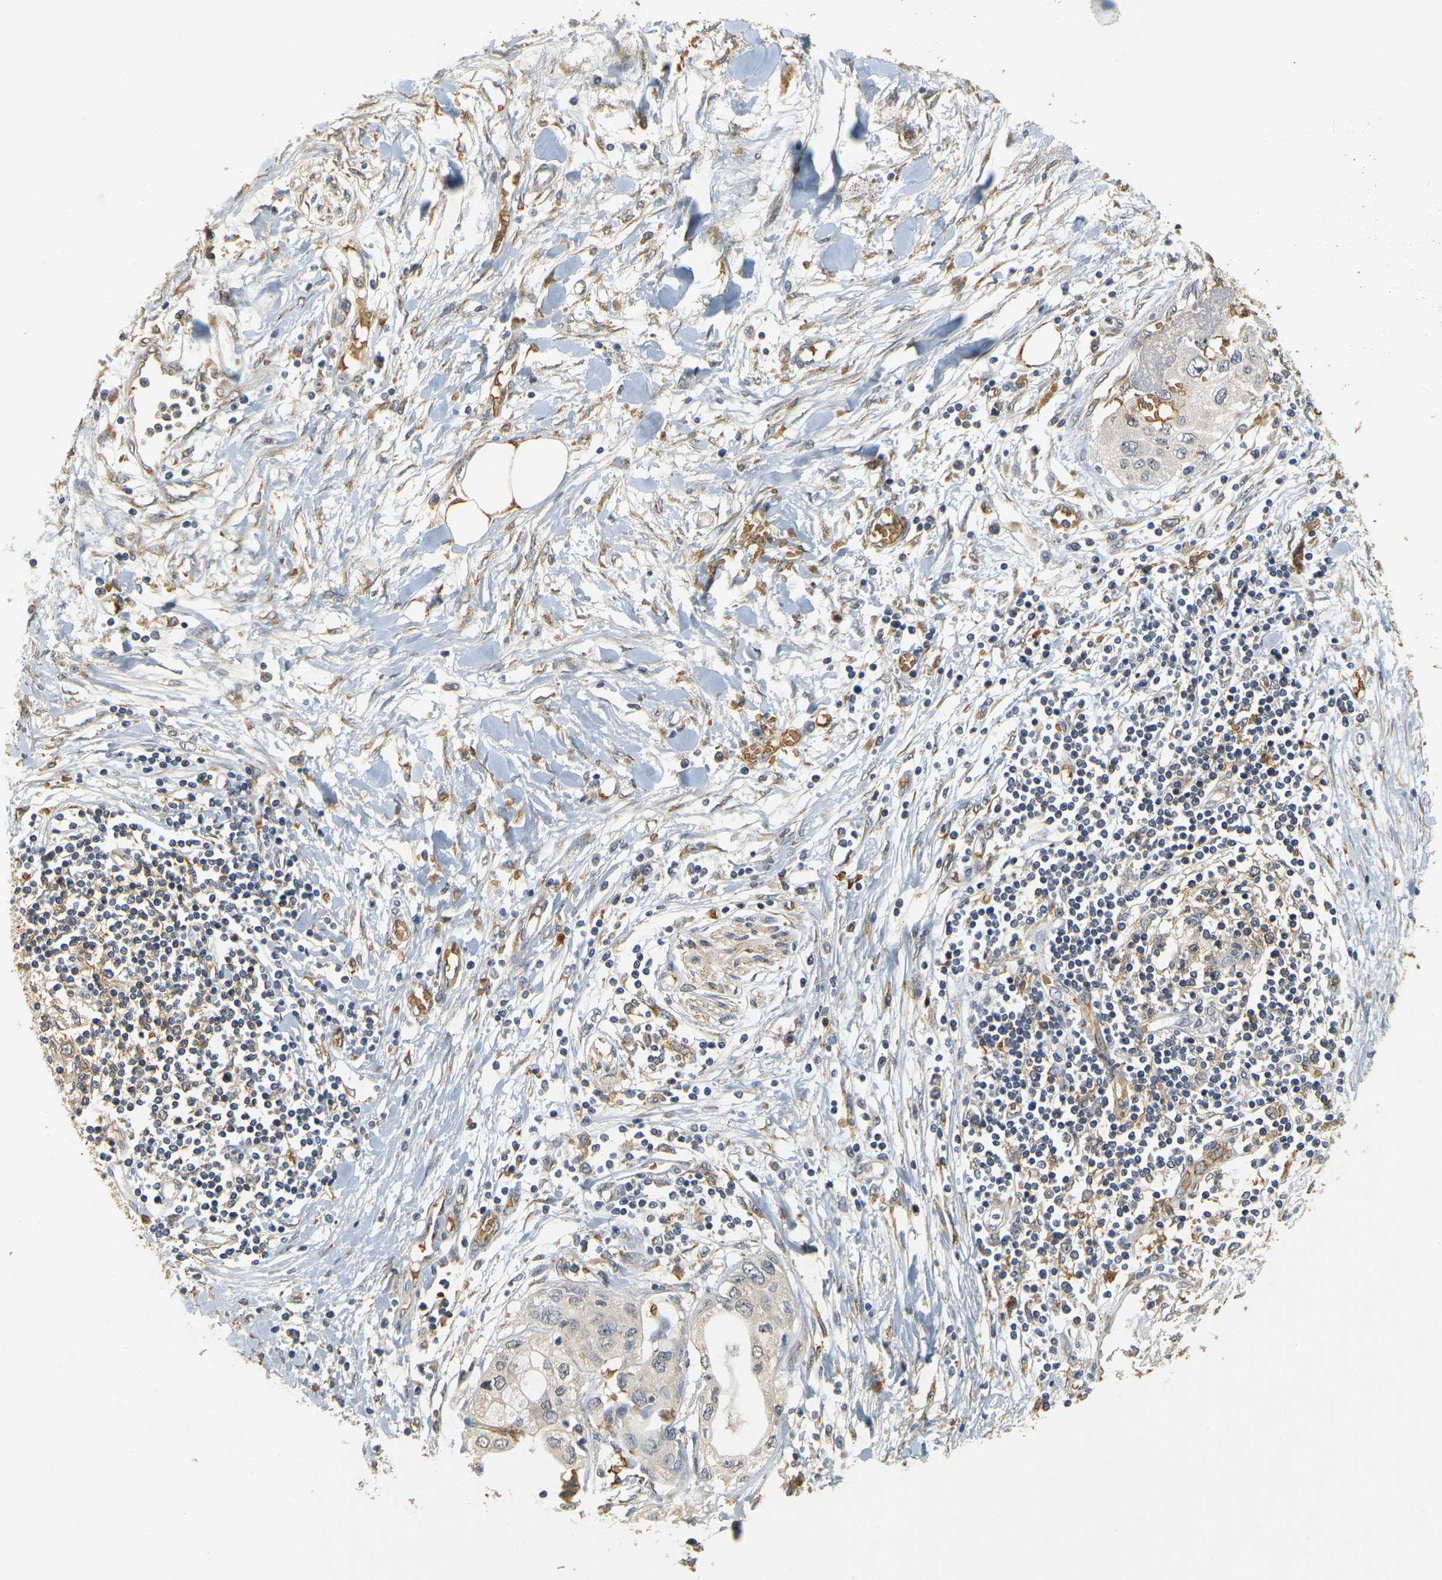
{"staining": {"intensity": "negative", "quantity": "none", "location": "none"}, "tissue": "pancreatic cancer", "cell_type": "Tumor cells", "image_type": "cancer", "snomed": [{"axis": "morphology", "description": "Adenocarcinoma, NOS"}, {"axis": "topography", "description": "Pancreas"}], "caption": "This is an IHC photomicrograph of pancreatic adenocarcinoma. There is no positivity in tumor cells.", "gene": "MEGF9", "patient": {"sex": "female", "age": 70}}